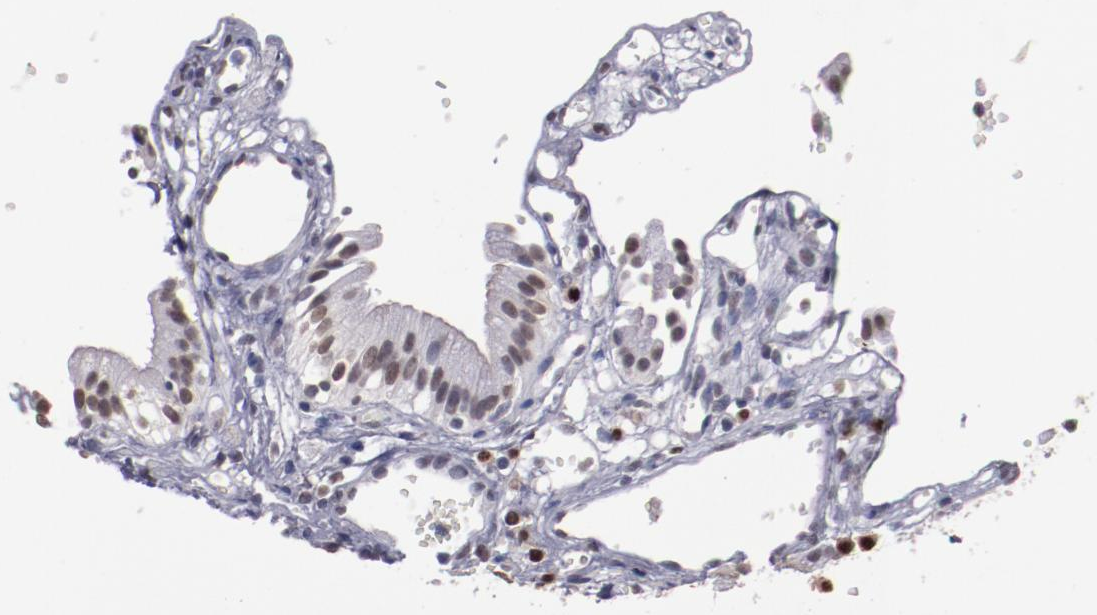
{"staining": {"intensity": "weak", "quantity": "25%-75%", "location": "nuclear"}, "tissue": "gallbladder", "cell_type": "Glandular cells", "image_type": "normal", "snomed": [{"axis": "morphology", "description": "Normal tissue, NOS"}, {"axis": "topography", "description": "Gallbladder"}], "caption": "Immunohistochemical staining of unremarkable gallbladder displays 25%-75% levels of weak nuclear protein expression in about 25%-75% of glandular cells. The staining is performed using DAB (3,3'-diaminobenzidine) brown chromogen to label protein expression. The nuclei are counter-stained blue using hematoxylin.", "gene": "IRF4", "patient": {"sex": "male", "age": 65}}